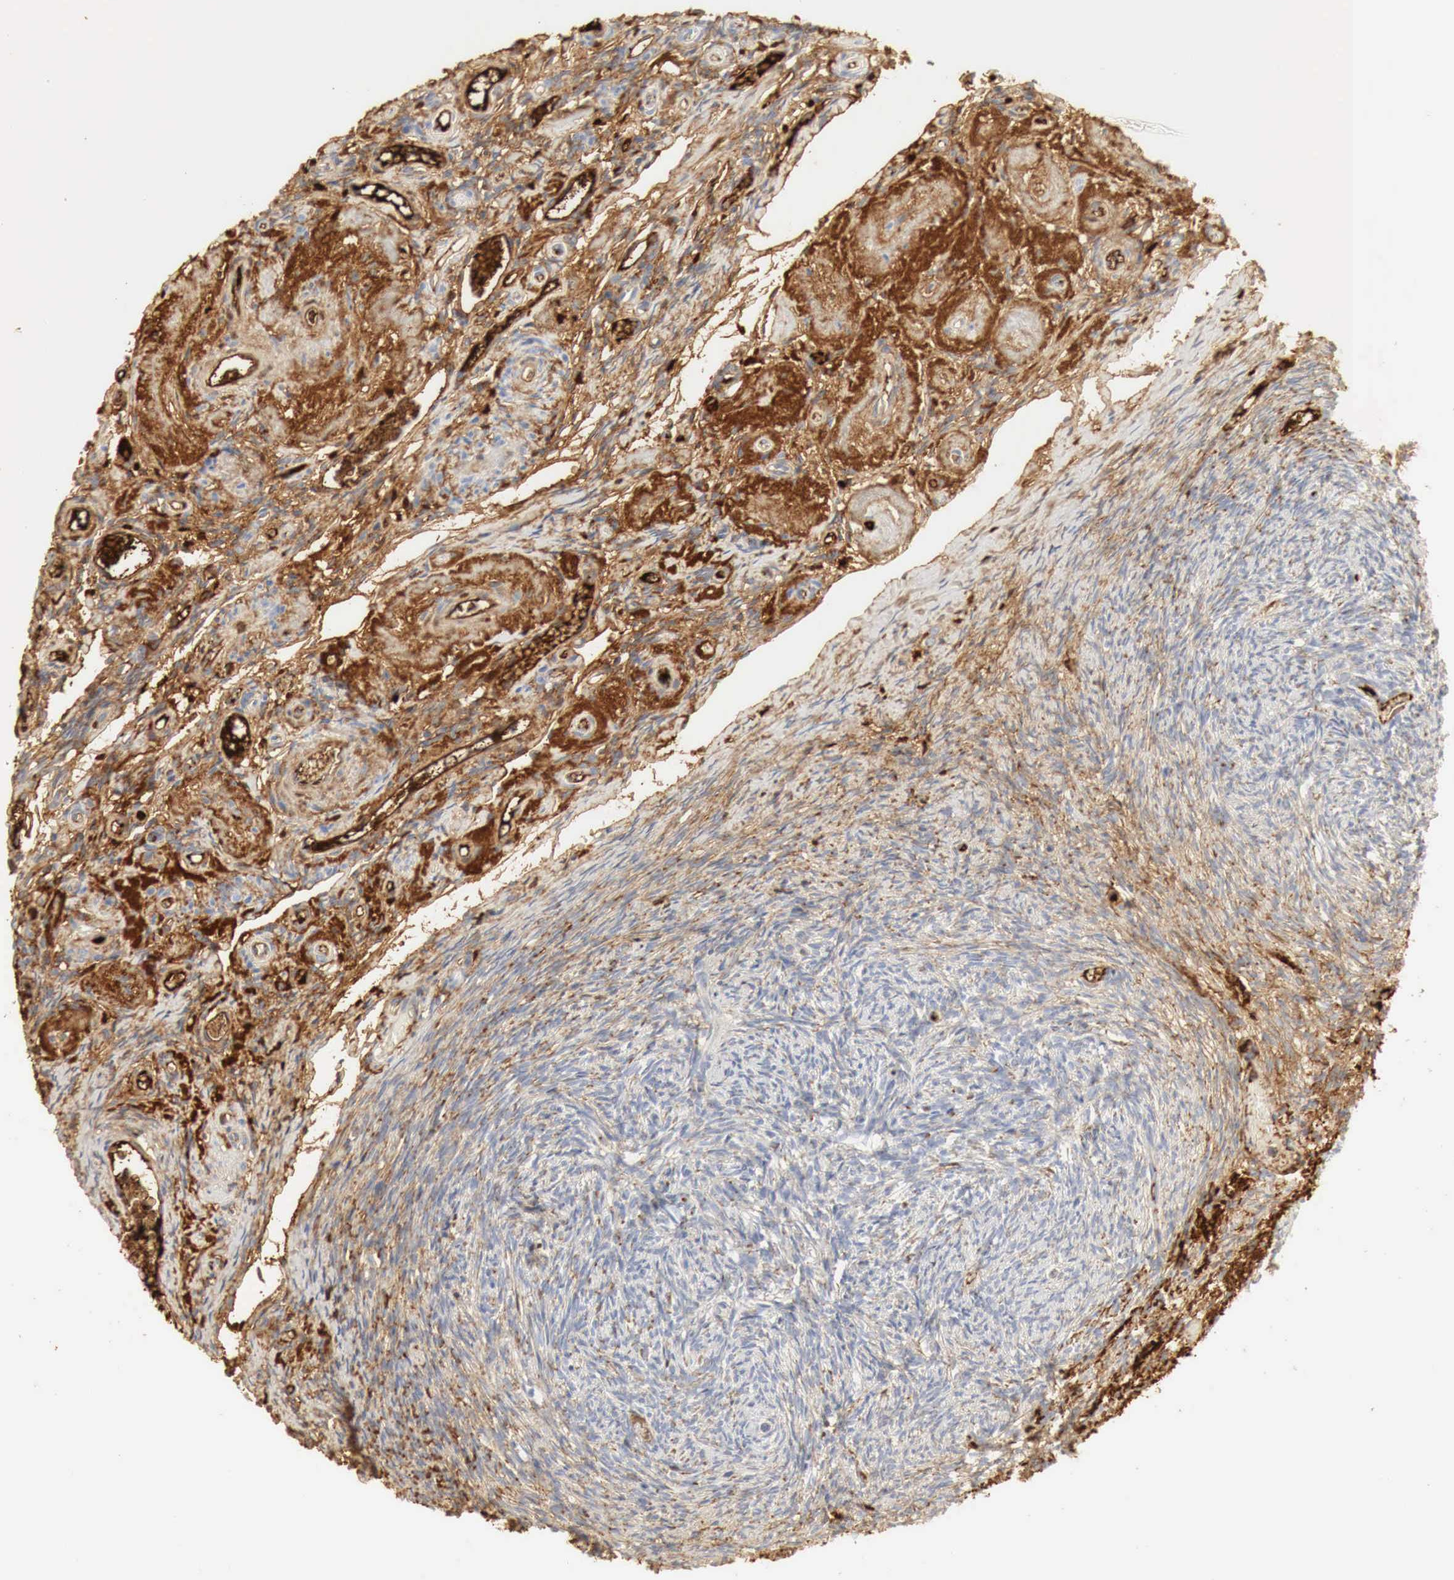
{"staining": {"intensity": "negative", "quantity": "none", "location": "none"}, "tissue": "ovary", "cell_type": "Follicle cells", "image_type": "normal", "snomed": [{"axis": "morphology", "description": "Normal tissue, NOS"}, {"axis": "topography", "description": "Ovary"}], "caption": "Micrograph shows no significant protein positivity in follicle cells of normal ovary. (Immunohistochemistry, brightfield microscopy, high magnification).", "gene": "IGLC3", "patient": {"sex": "female", "age": 78}}